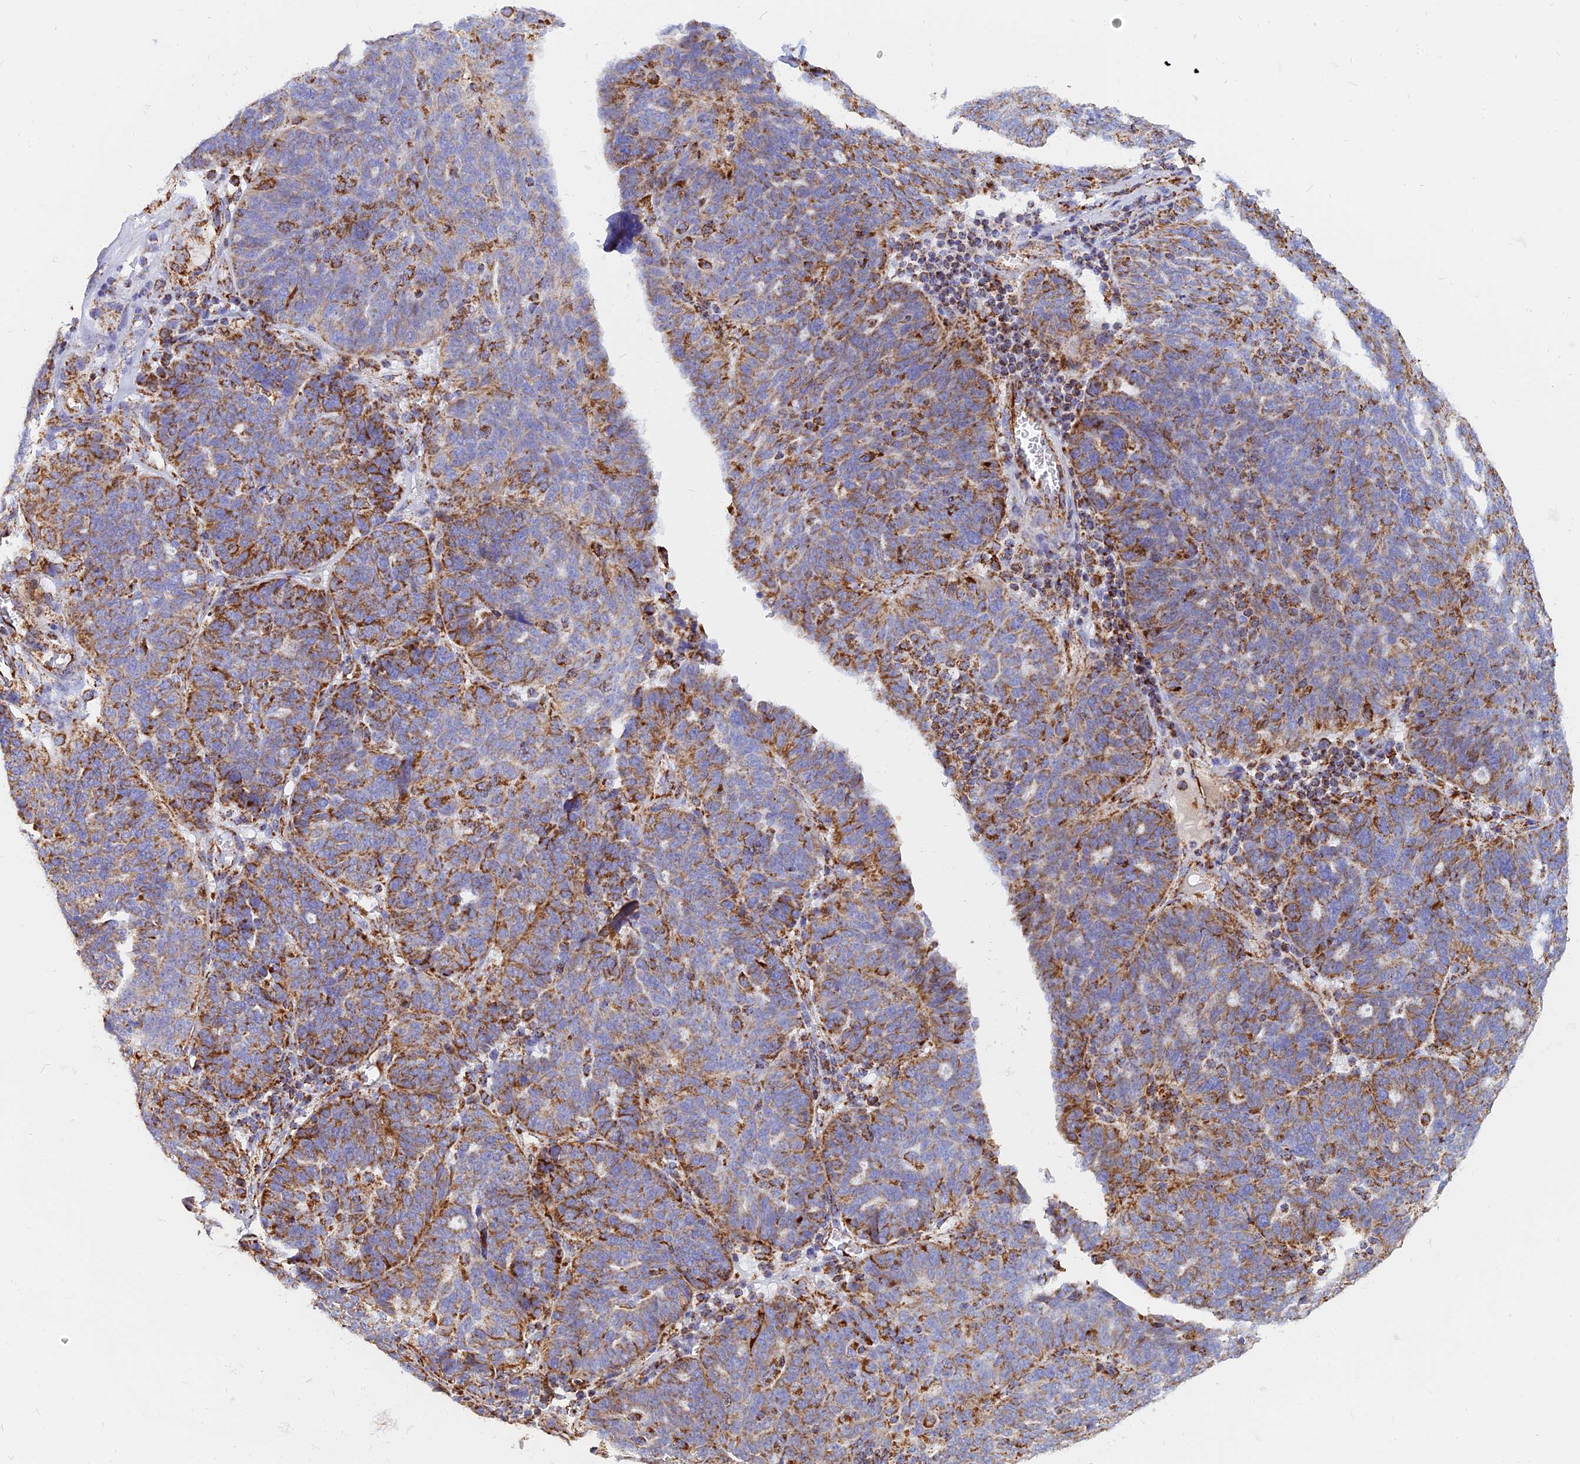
{"staining": {"intensity": "moderate", "quantity": "25%-75%", "location": "cytoplasmic/membranous"}, "tissue": "ovarian cancer", "cell_type": "Tumor cells", "image_type": "cancer", "snomed": [{"axis": "morphology", "description": "Cystadenocarcinoma, serous, NOS"}, {"axis": "topography", "description": "Ovary"}], "caption": "Ovarian serous cystadenocarcinoma stained with DAB immunohistochemistry demonstrates medium levels of moderate cytoplasmic/membranous expression in about 25%-75% of tumor cells.", "gene": "NDUFB6", "patient": {"sex": "female", "age": 59}}